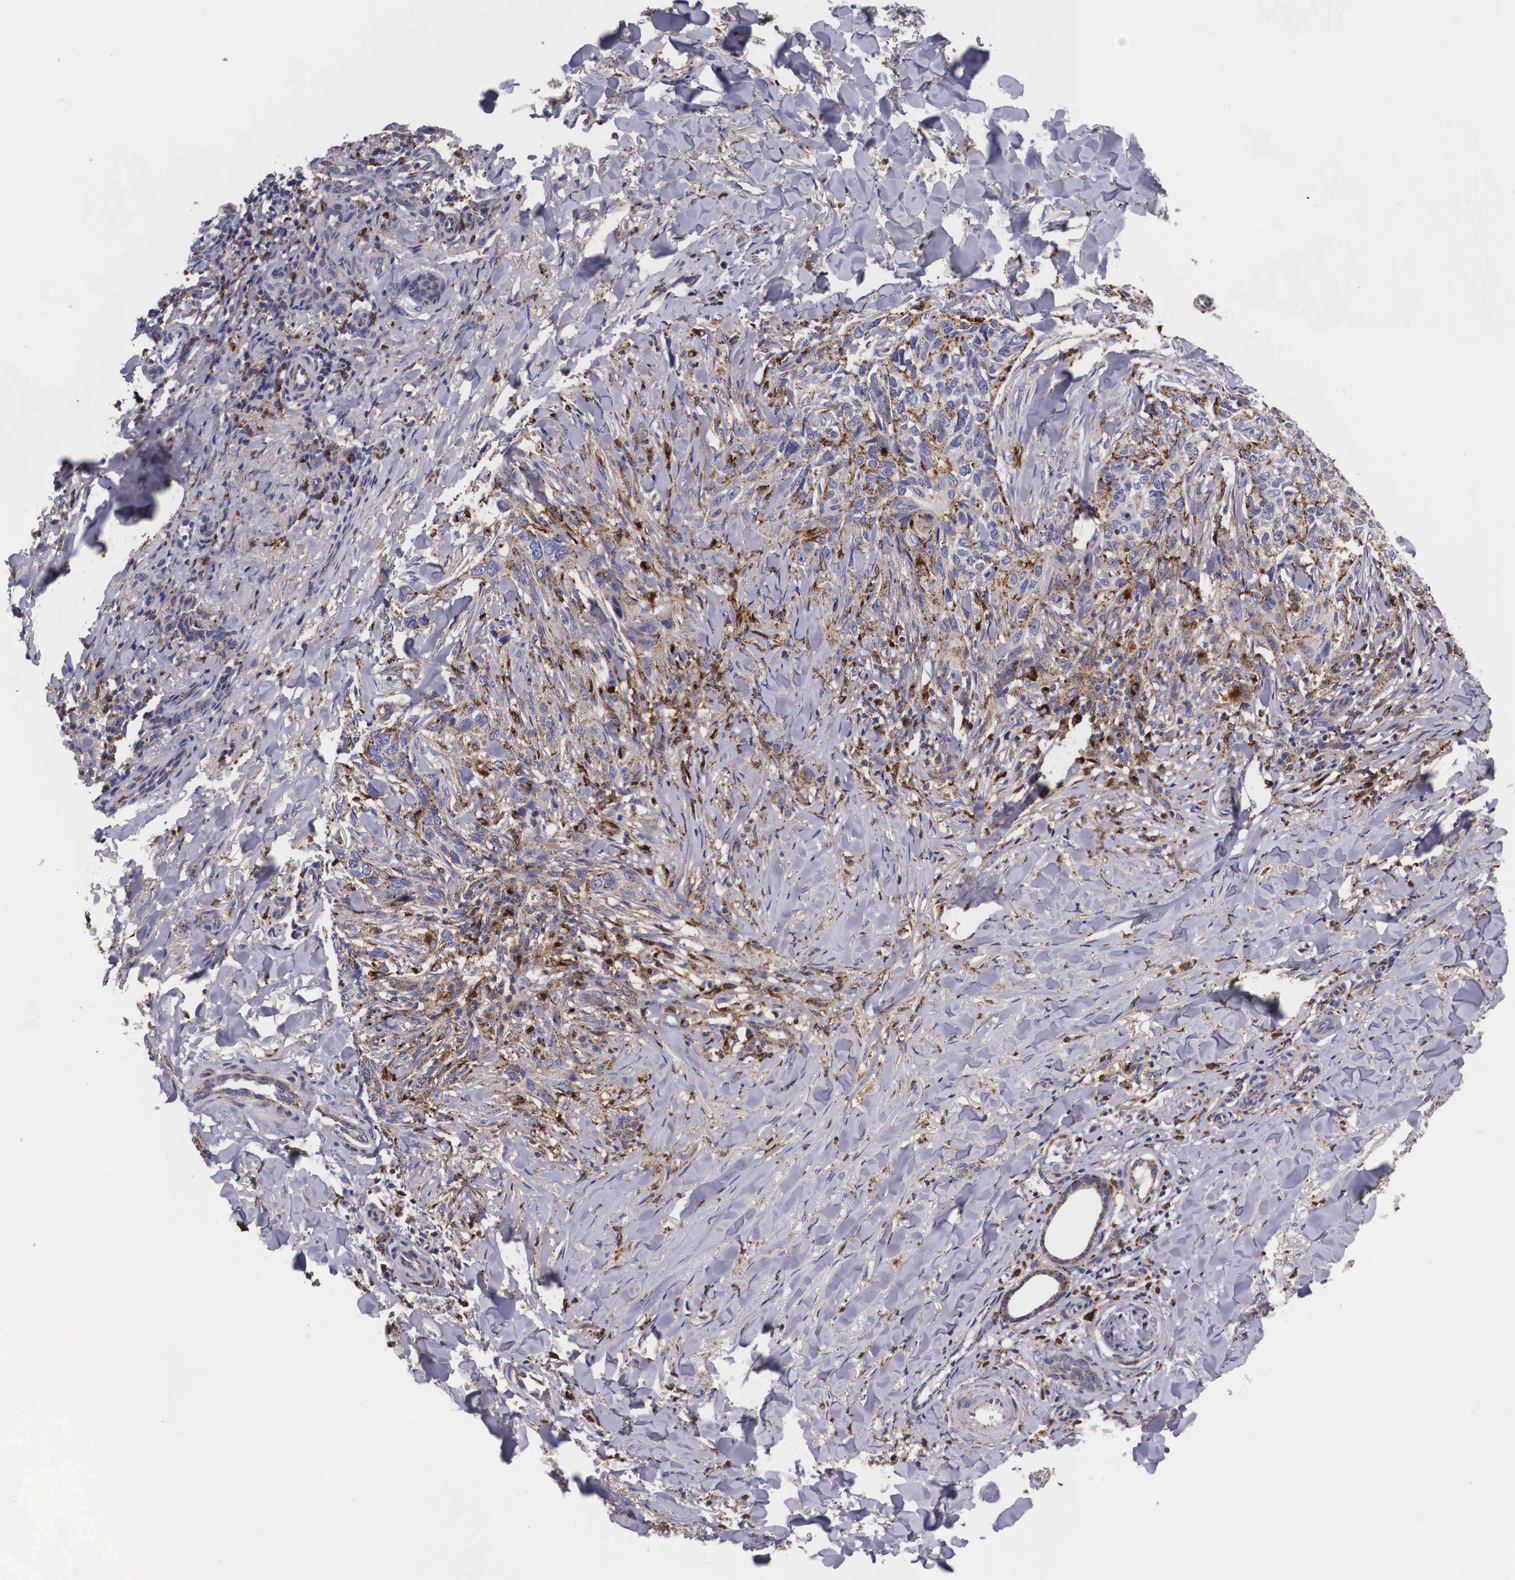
{"staining": {"intensity": "moderate", "quantity": "25%-75%", "location": "cytoplasmic/membranous"}, "tissue": "skin cancer", "cell_type": "Tumor cells", "image_type": "cancer", "snomed": [{"axis": "morphology", "description": "Normal tissue, NOS"}, {"axis": "morphology", "description": "Basal cell carcinoma"}, {"axis": "topography", "description": "Skin"}], "caption": "The micrograph reveals immunohistochemical staining of skin cancer (basal cell carcinoma). There is moderate cytoplasmic/membranous positivity is seen in about 25%-75% of tumor cells.", "gene": "NAGA", "patient": {"sex": "male", "age": 81}}